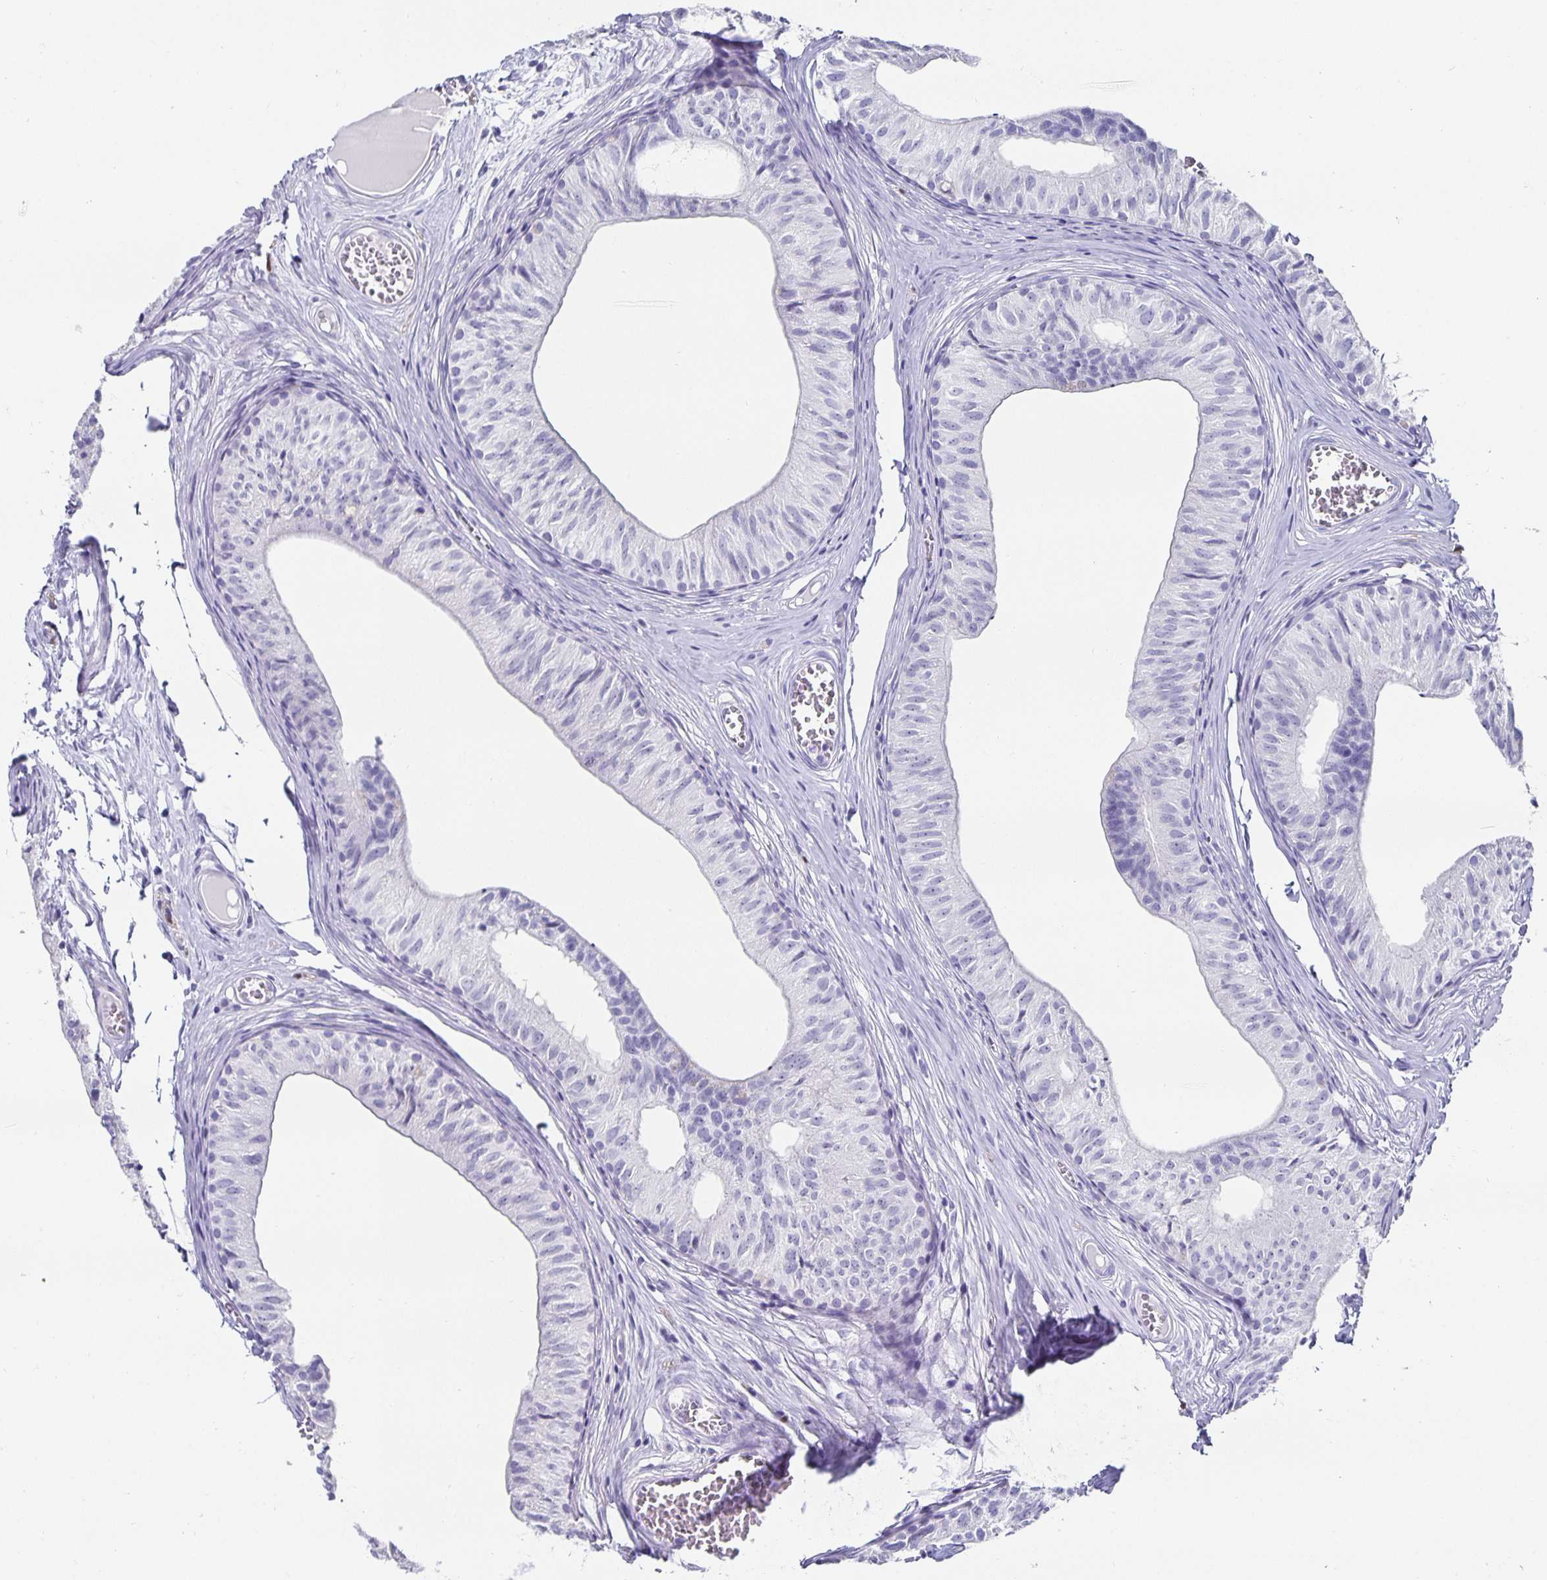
{"staining": {"intensity": "negative", "quantity": "none", "location": "none"}, "tissue": "epididymis", "cell_type": "Glandular cells", "image_type": "normal", "snomed": [{"axis": "morphology", "description": "Normal tissue, NOS"}, {"axis": "topography", "description": "Epididymis"}], "caption": "High power microscopy photomicrograph of an immunohistochemistry (IHC) micrograph of benign epididymis, revealing no significant positivity in glandular cells. Nuclei are stained in blue.", "gene": "CHGA", "patient": {"sex": "male", "age": 25}}